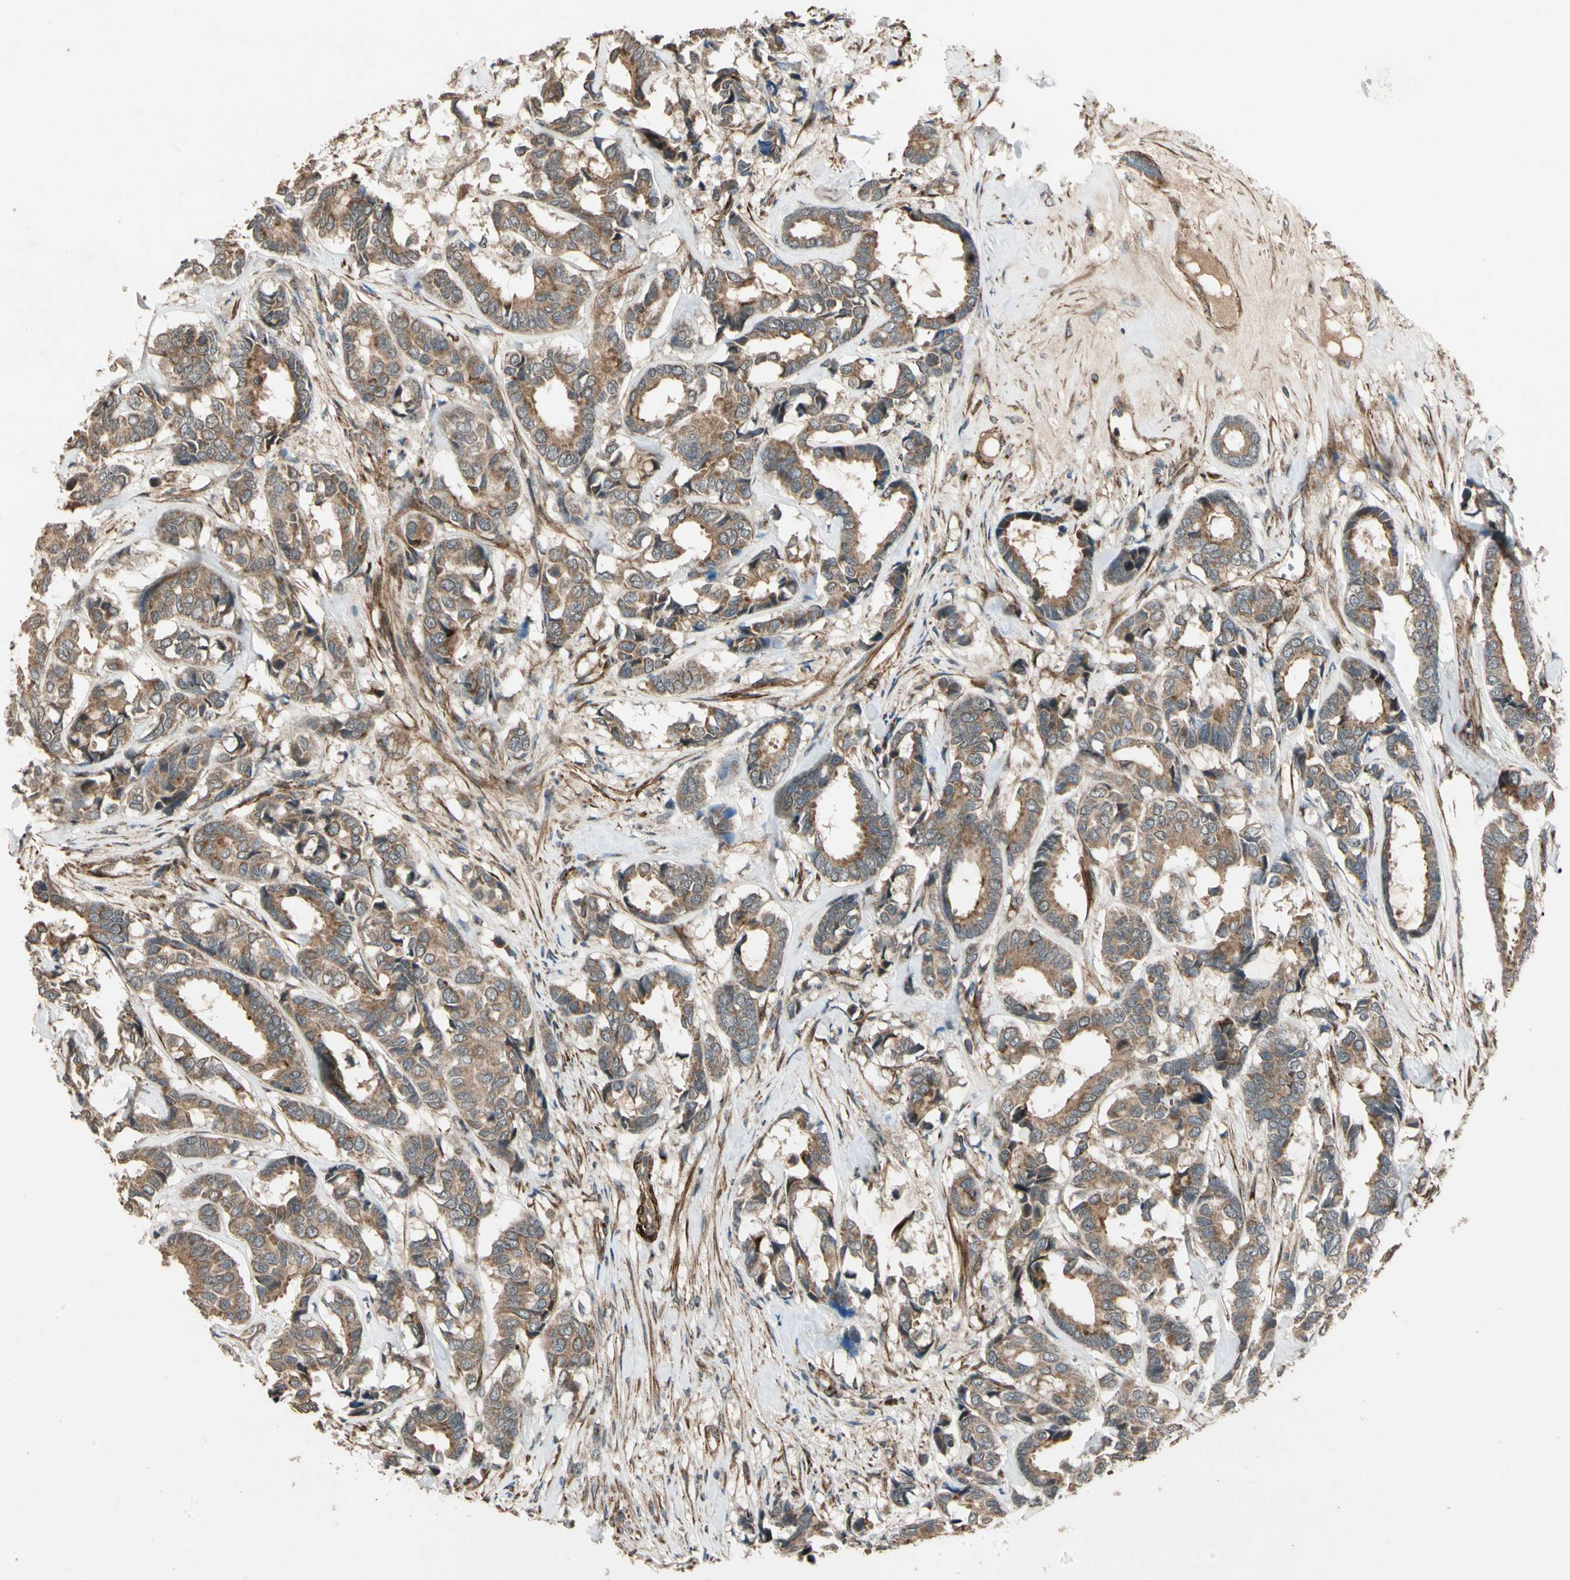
{"staining": {"intensity": "moderate", "quantity": ">75%", "location": "cytoplasmic/membranous"}, "tissue": "breast cancer", "cell_type": "Tumor cells", "image_type": "cancer", "snomed": [{"axis": "morphology", "description": "Duct carcinoma"}, {"axis": "topography", "description": "Breast"}], "caption": "A histopathology image of human breast infiltrating ductal carcinoma stained for a protein demonstrates moderate cytoplasmic/membranous brown staining in tumor cells.", "gene": "GCK", "patient": {"sex": "female", "age": 87}}